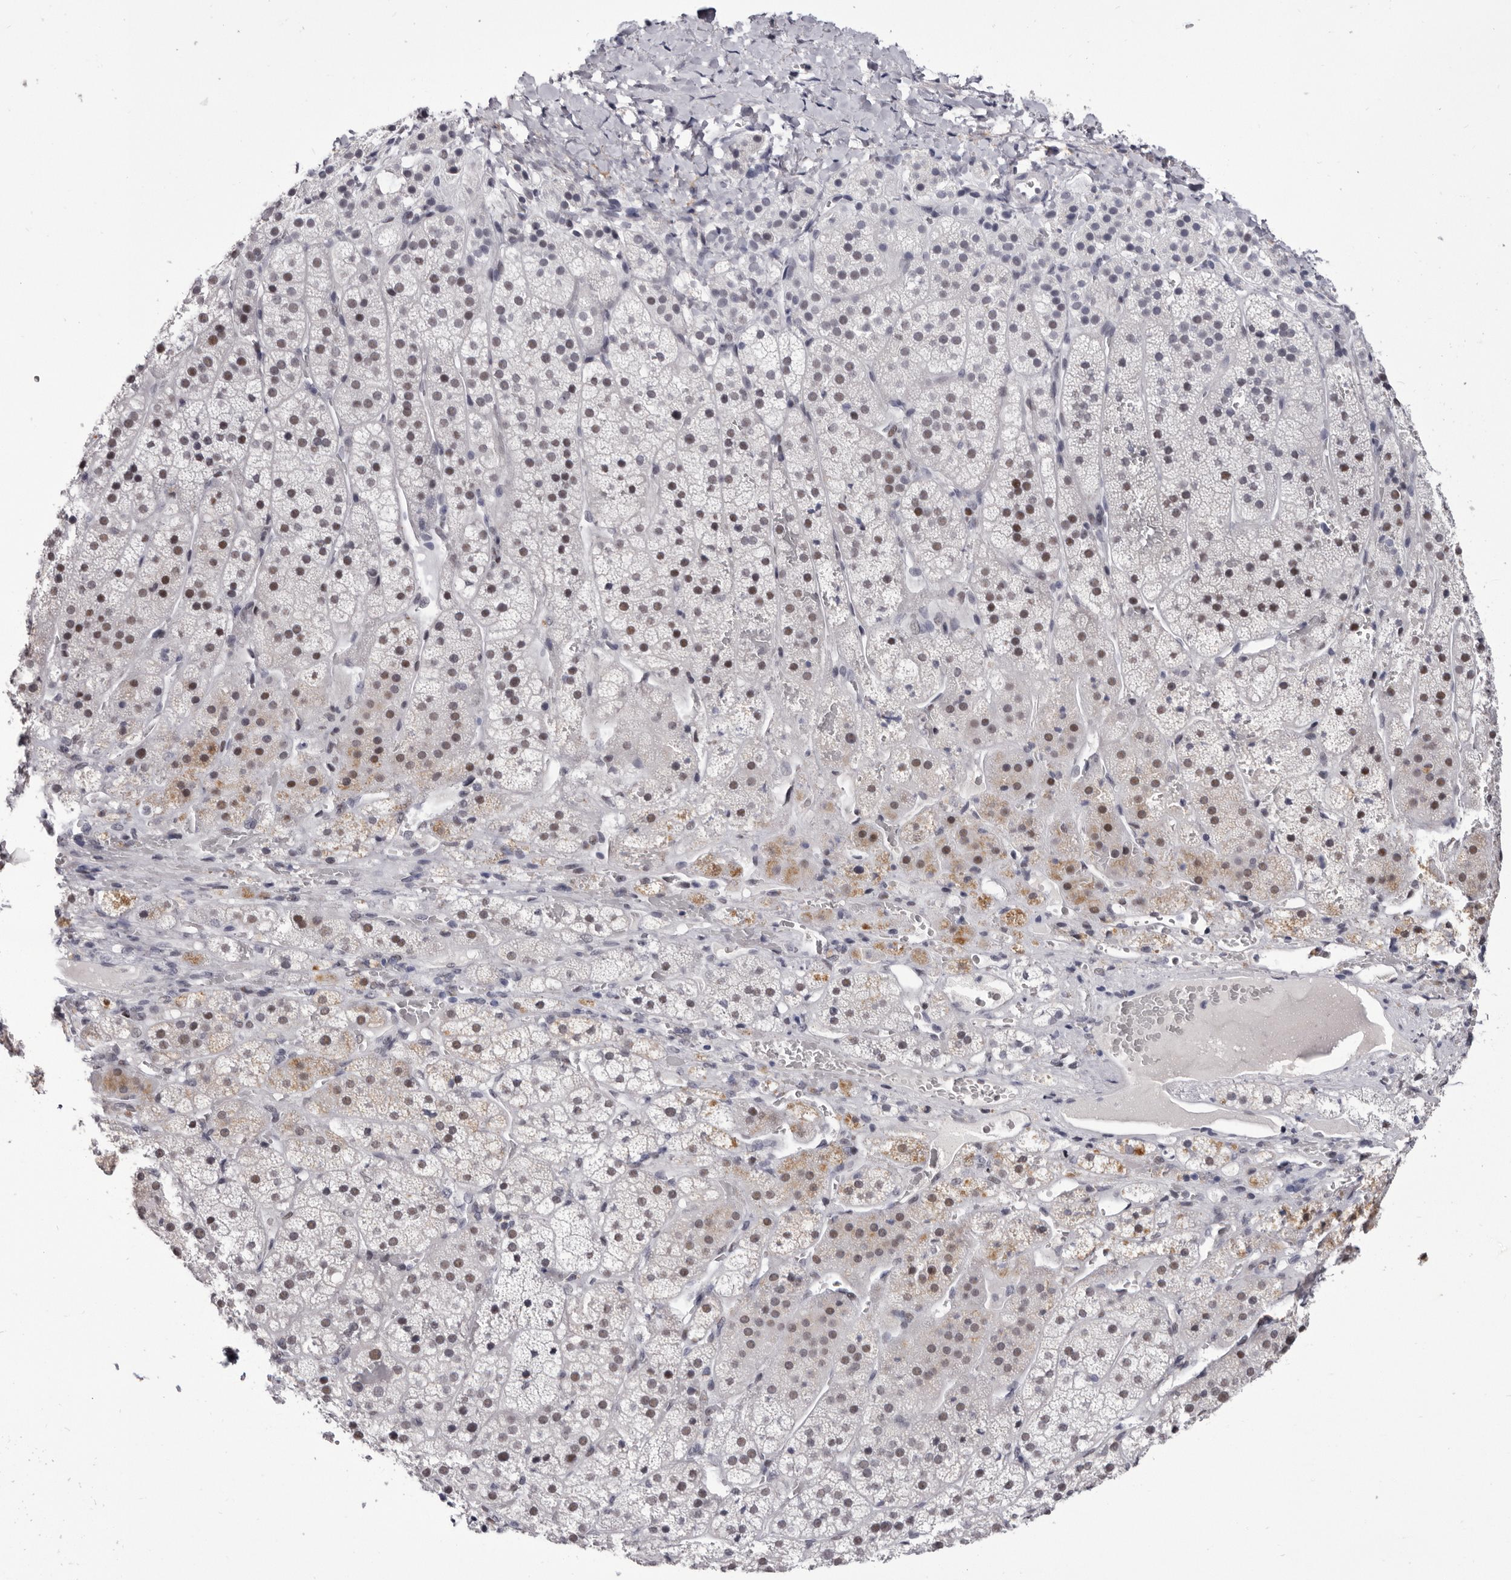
{"staining": {"intensity": "moderate", "quantity": "<25%", "location": "cytoplasmic/membranous,nuclear"}, "tissue": "adrenal gland", "cell_type": "Glandular cells", "image_type": "normal", "snomed": [{"axis": "morphology", "description": "Normal tissue, NOS"}, {"axis": "topography", "description": "Adrenal gland"}], "caption": "The immunohistochemical stain shows moderate cytoplasmic/membranous,nuclear positivity in glandular cells of unremarkable adrenal gland. (Brightfield microscopy of DAB IHC at high magnification).", "gene": "ZNF326", "patient": {"sex": "female", "age": 44}}